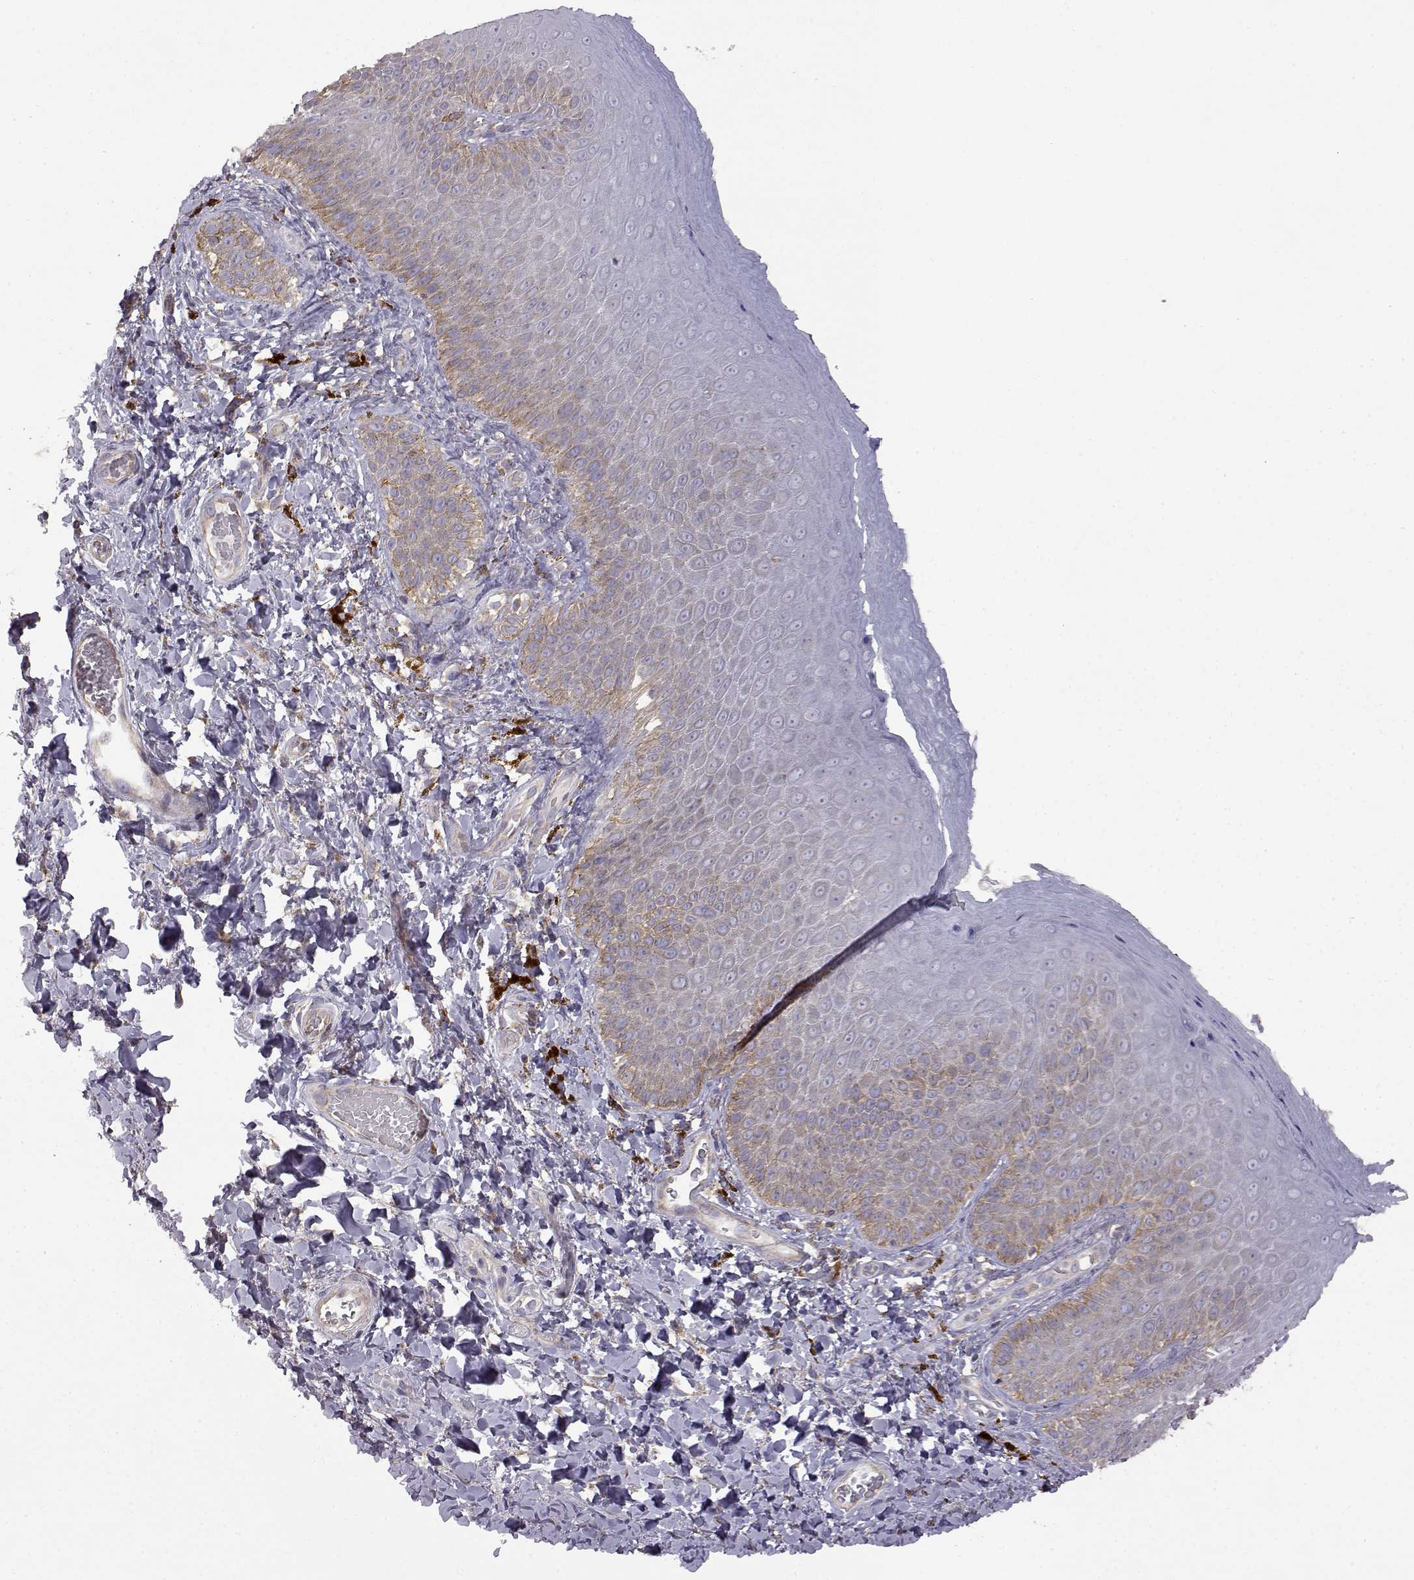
{"staining": {"intensity": "weak", "quantity": "<25%", "location": "cytoplasmic/membranous"}, "tissue": "skin", "cell_type": "Epidermal cells", "image_type": "normal", "snomed": [{"axis": "morphology", "description": "Normal tissue, NOS"}, {"axis": "topography", "description": "Anal"}], "caption": "Skin stained for a protein using IHC shows no expression epidermal cells.", "gene": "DDC", "patient": {"sex": "male", "age": 53}}